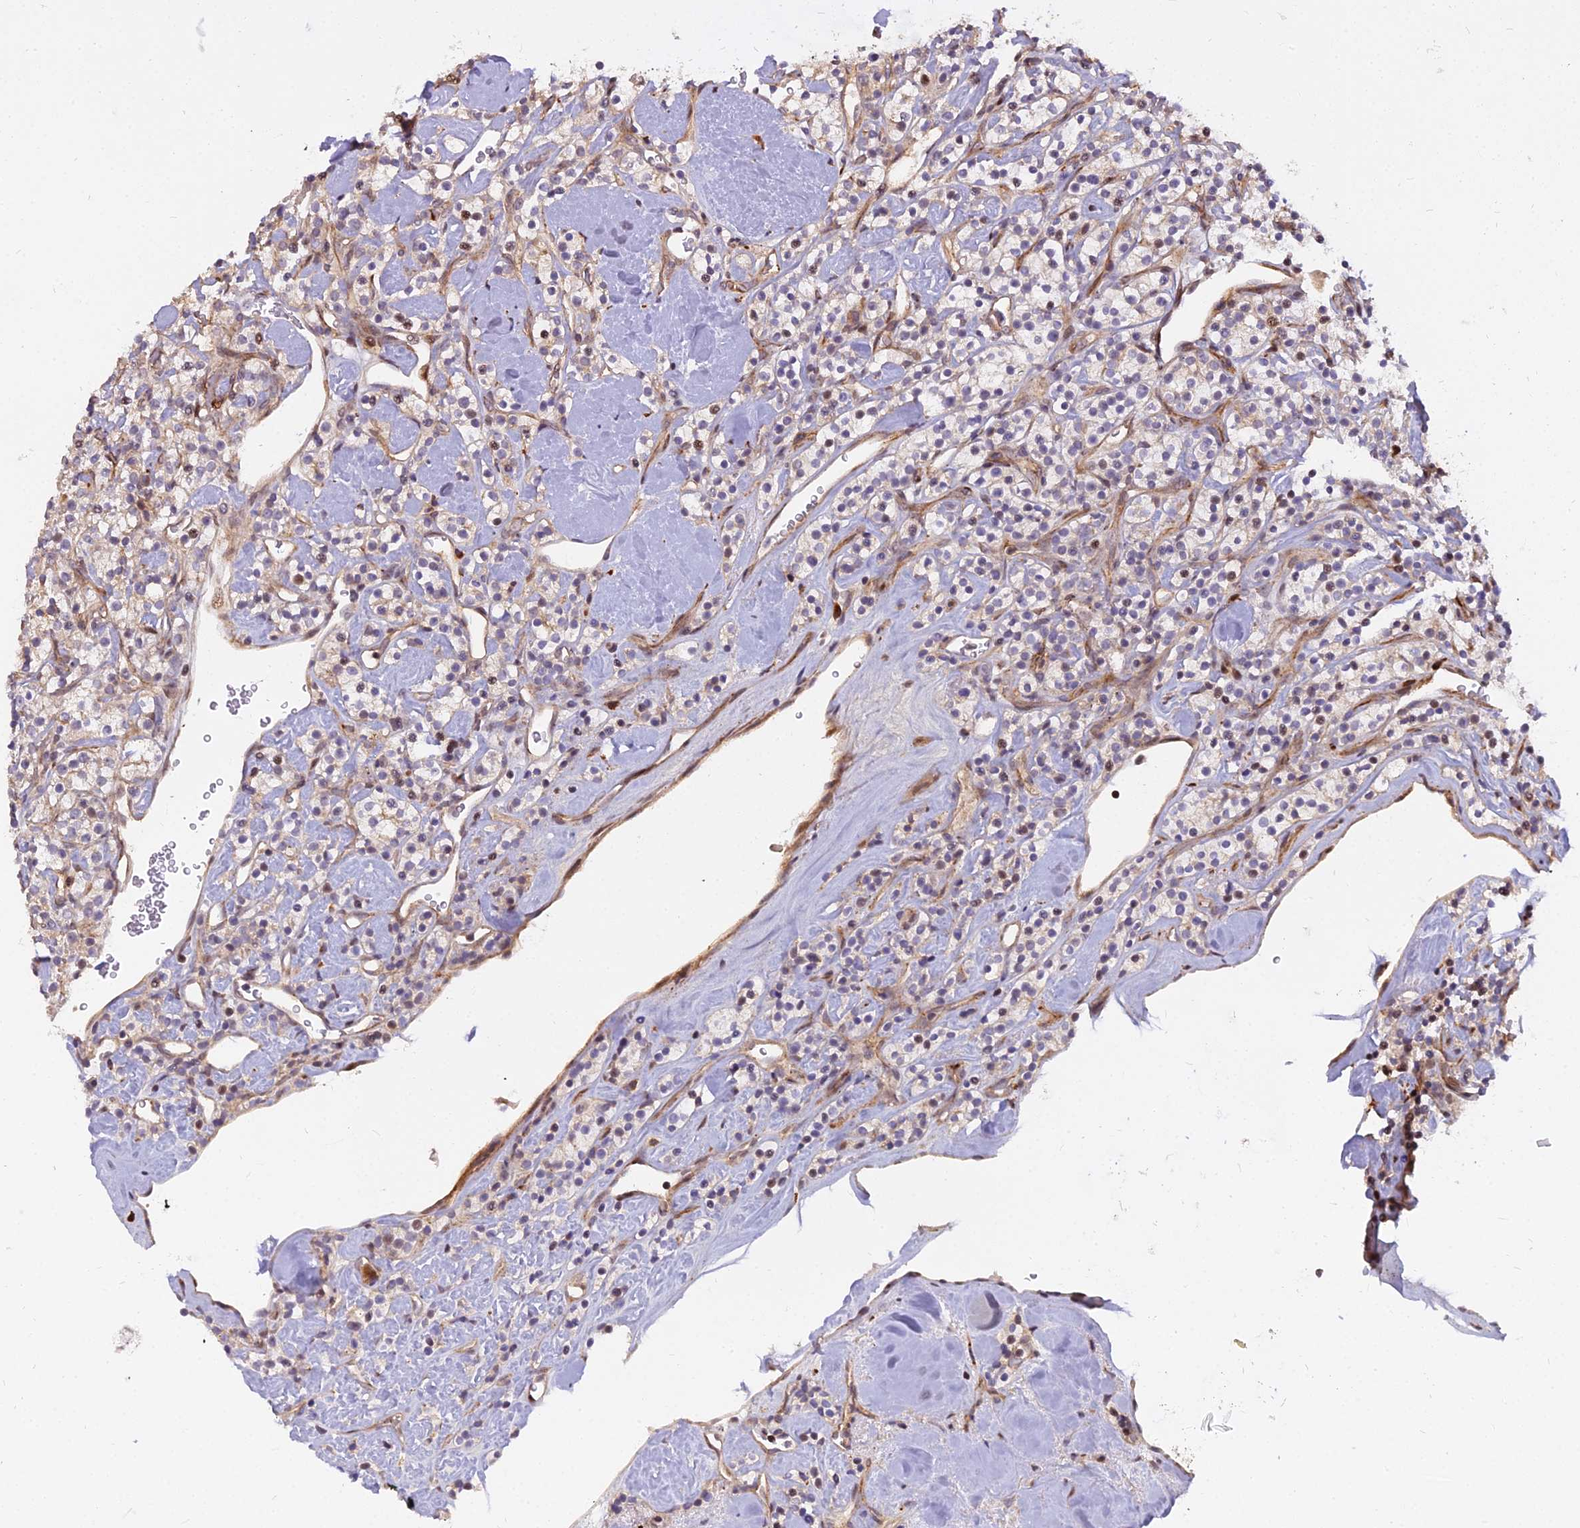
{"staining": {"intensity": "negative", "quantity": "none", "location": "none"}, "tissue": "renal cancer", "cell_type": "Tumor cells", "image_type": "cancer", "snomed": [{"axis": "morphology", "description": "Adenocarcinoma, NOS"}, {"axis": "topography", "description": "Kidney"}], "caption": "Renal cancer stained for a protein using immunohistochemistry (IHC) exhibits no staining tumor cells.", "gene": "GLYATL3", "patient": {"sex": "male", "age": 77}}